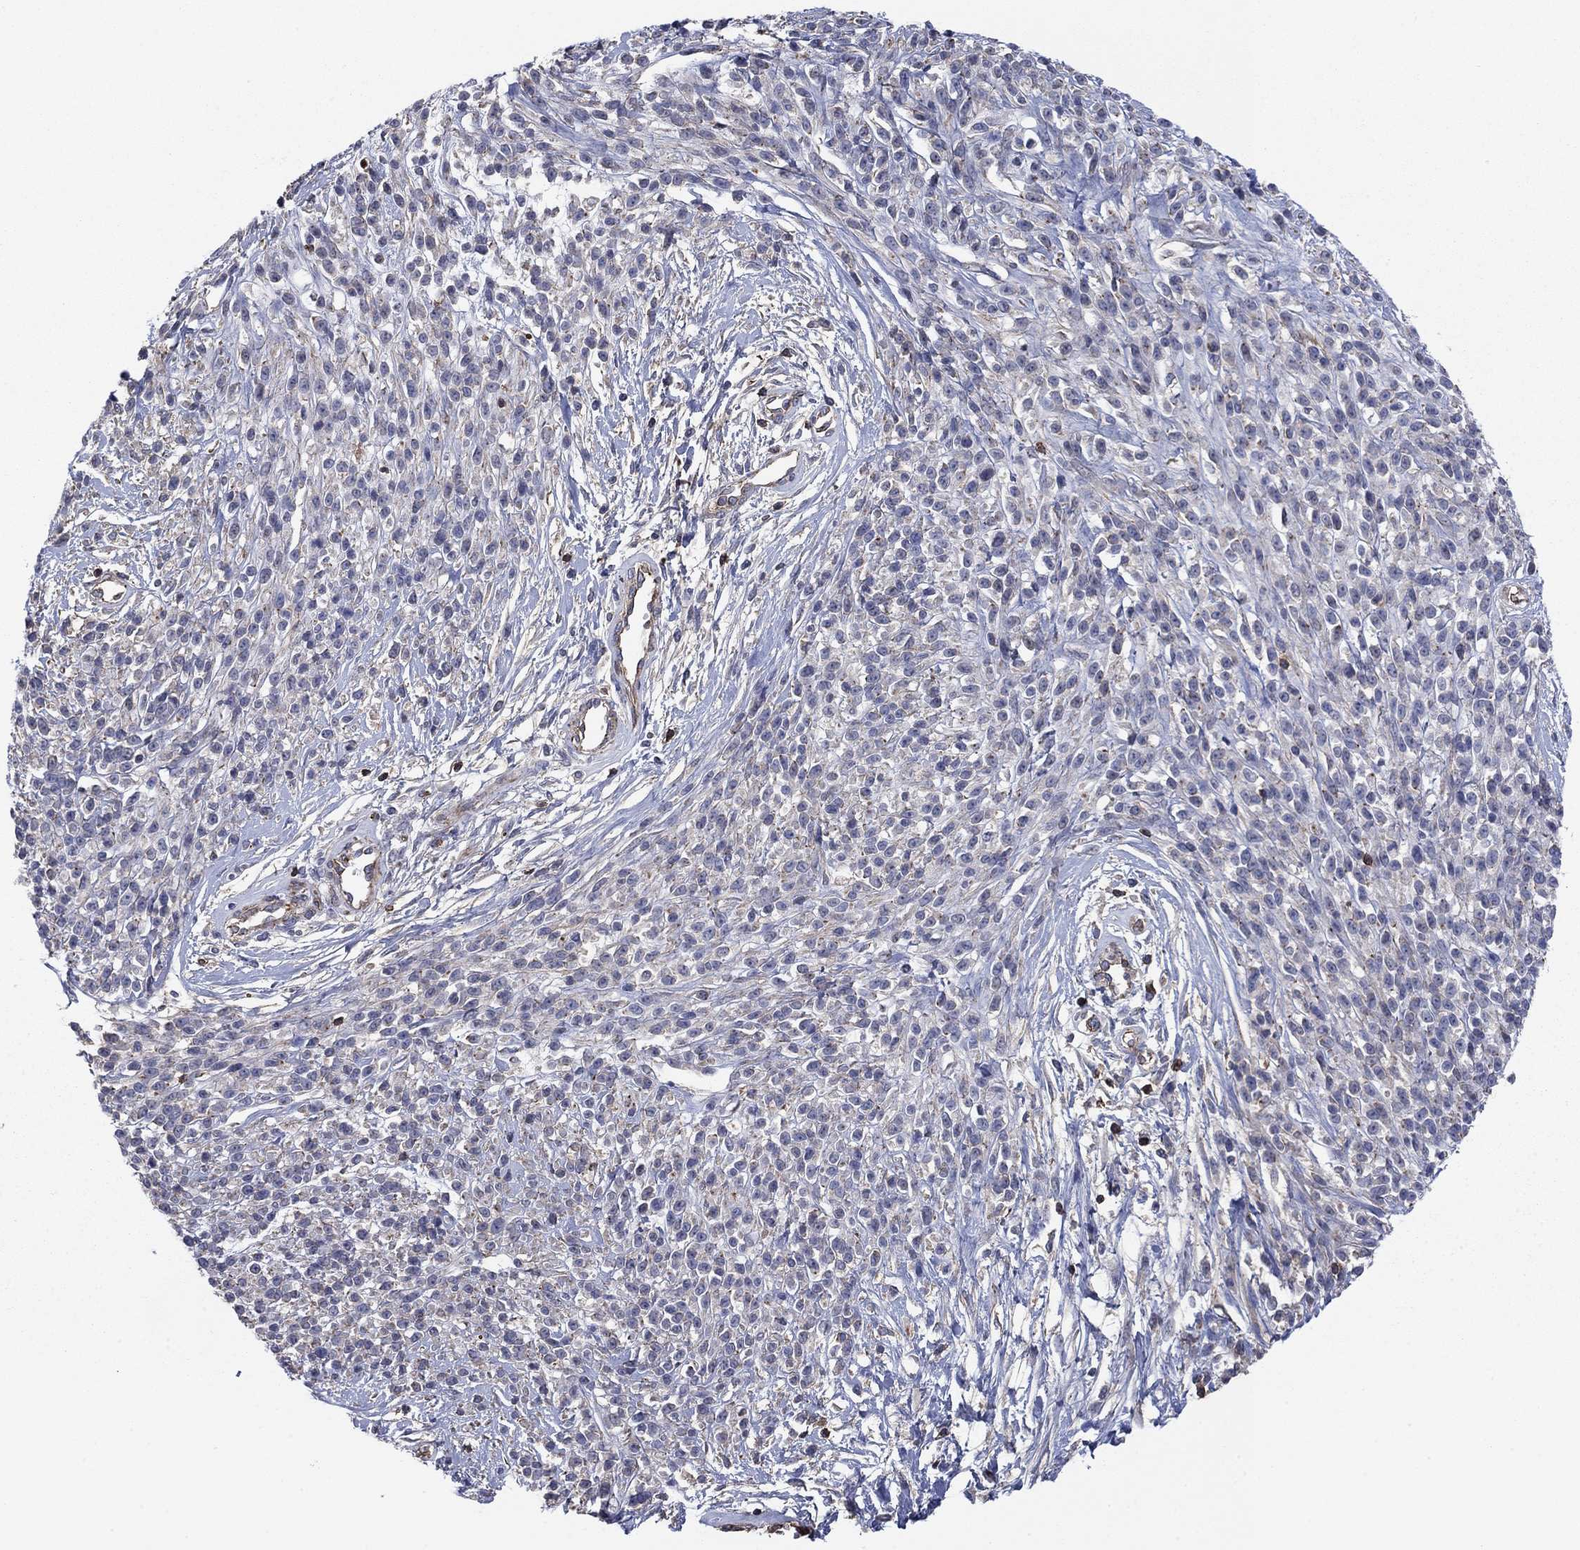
{"staining": {"intensity": "negative", "quantity": "none", "location": "none"}, "tissue": "melanoma", "cell_type": "Tumor cells", "image_type": "cancer", "snomed": [{"axis": "morphology", "description": "Malignant melanoma, NOS"}, {"axis": "topography", "description": "Skin"}, {"axis": "topography", "description": "Skin of trunk"}], "caption": "Tumor cells show no significant positivity in melanoma. (DAB (3,3'-diaminobenzidine) IHC visualized using brightfield microscopy, high magnification).", "gene": "PSD4", "patient": {"sex": "male", "age": 74}}